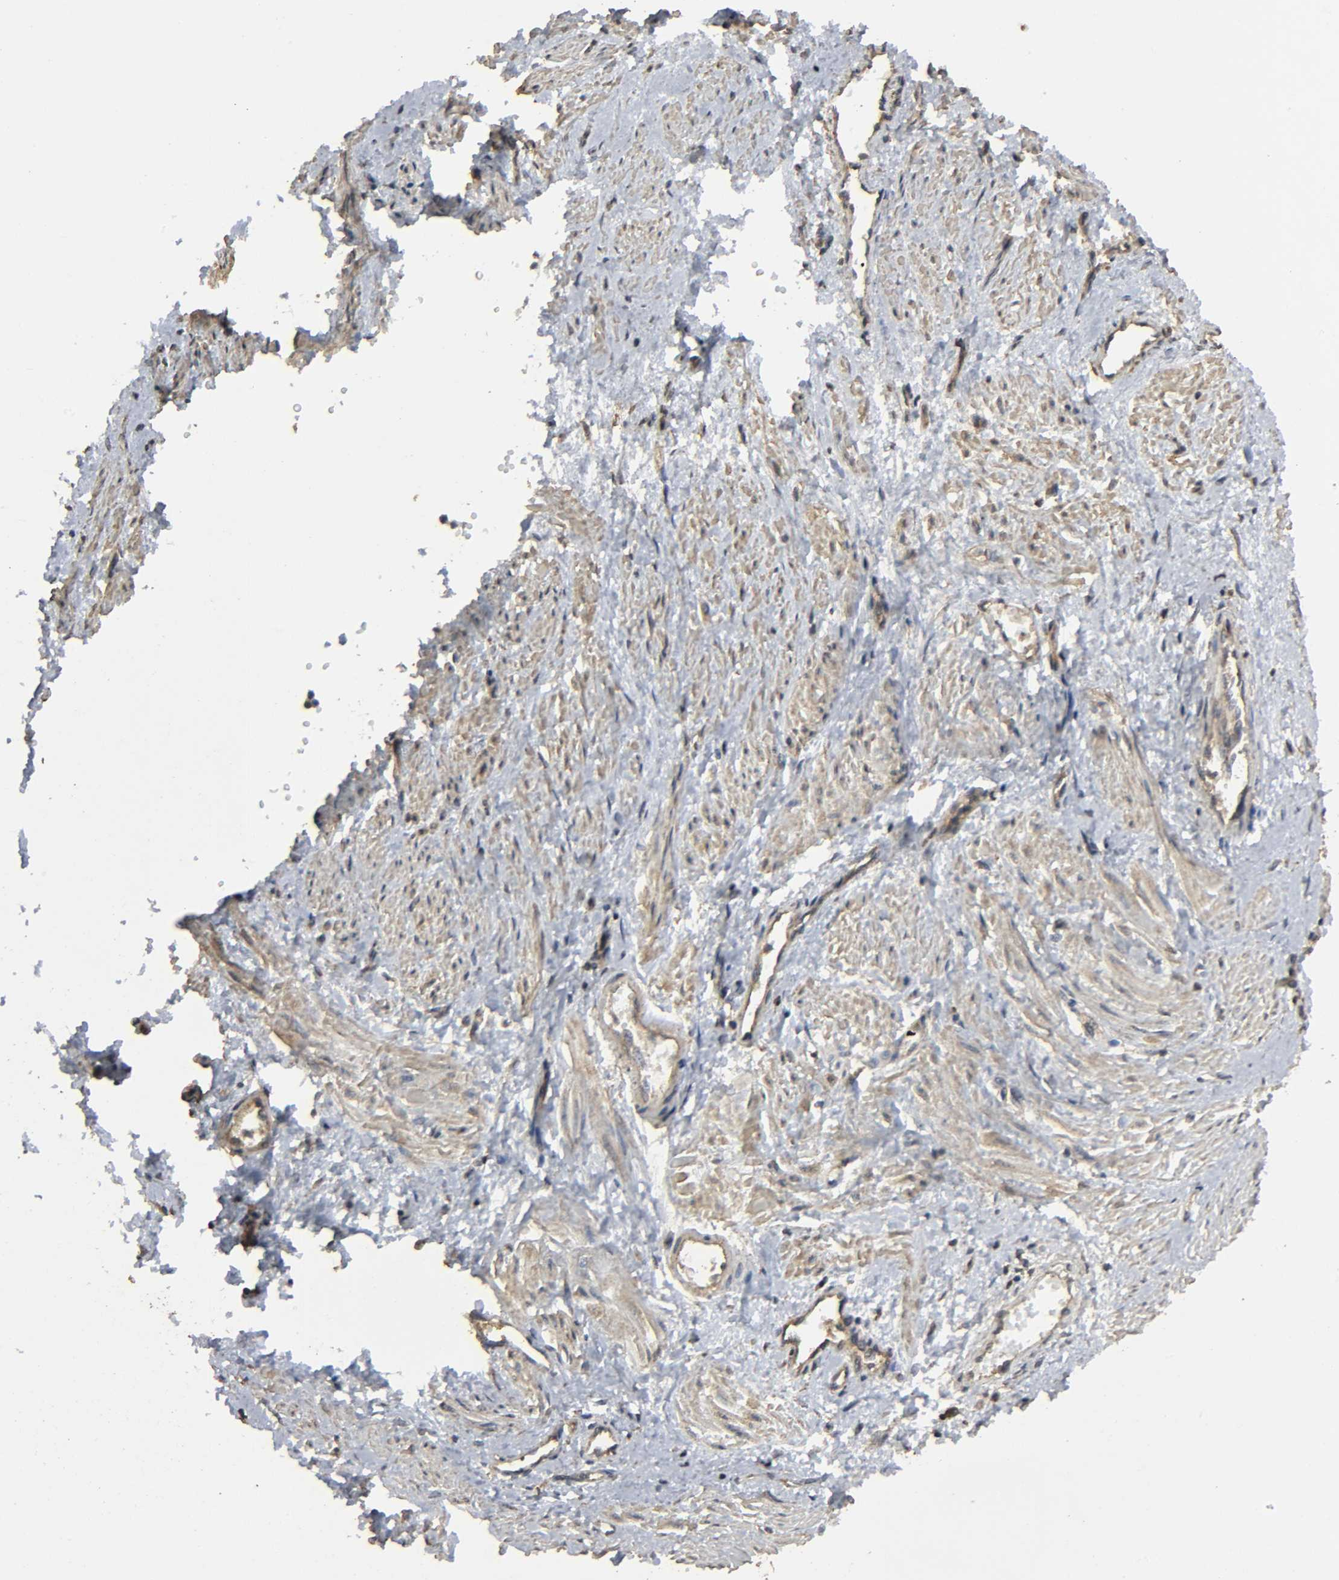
{"staining": {"intensity": "weak", "quantity": ">75%", "location": "cytoplasmic/membranous"}, "tissue": "smooth muscle", "cell_type": "Smooth muscle cells", "image_type": "normal", "snomed": [{"axis": "morphology", "description": "Normal tissue, NOS"}, {"axis": "topography", "description": "Smooth muscle"}, {"axis": "topography", "description": "Uterus"}], "caption": "Approximately >75% of smooth muscle cells in unremarkable human smooth muscle reveal weak cytoplasmic/membranous protein expression as visualized by brown immunohistochemical staining.", "gene": "DDX6", "patient": {"sex": "female", "age": 39}}